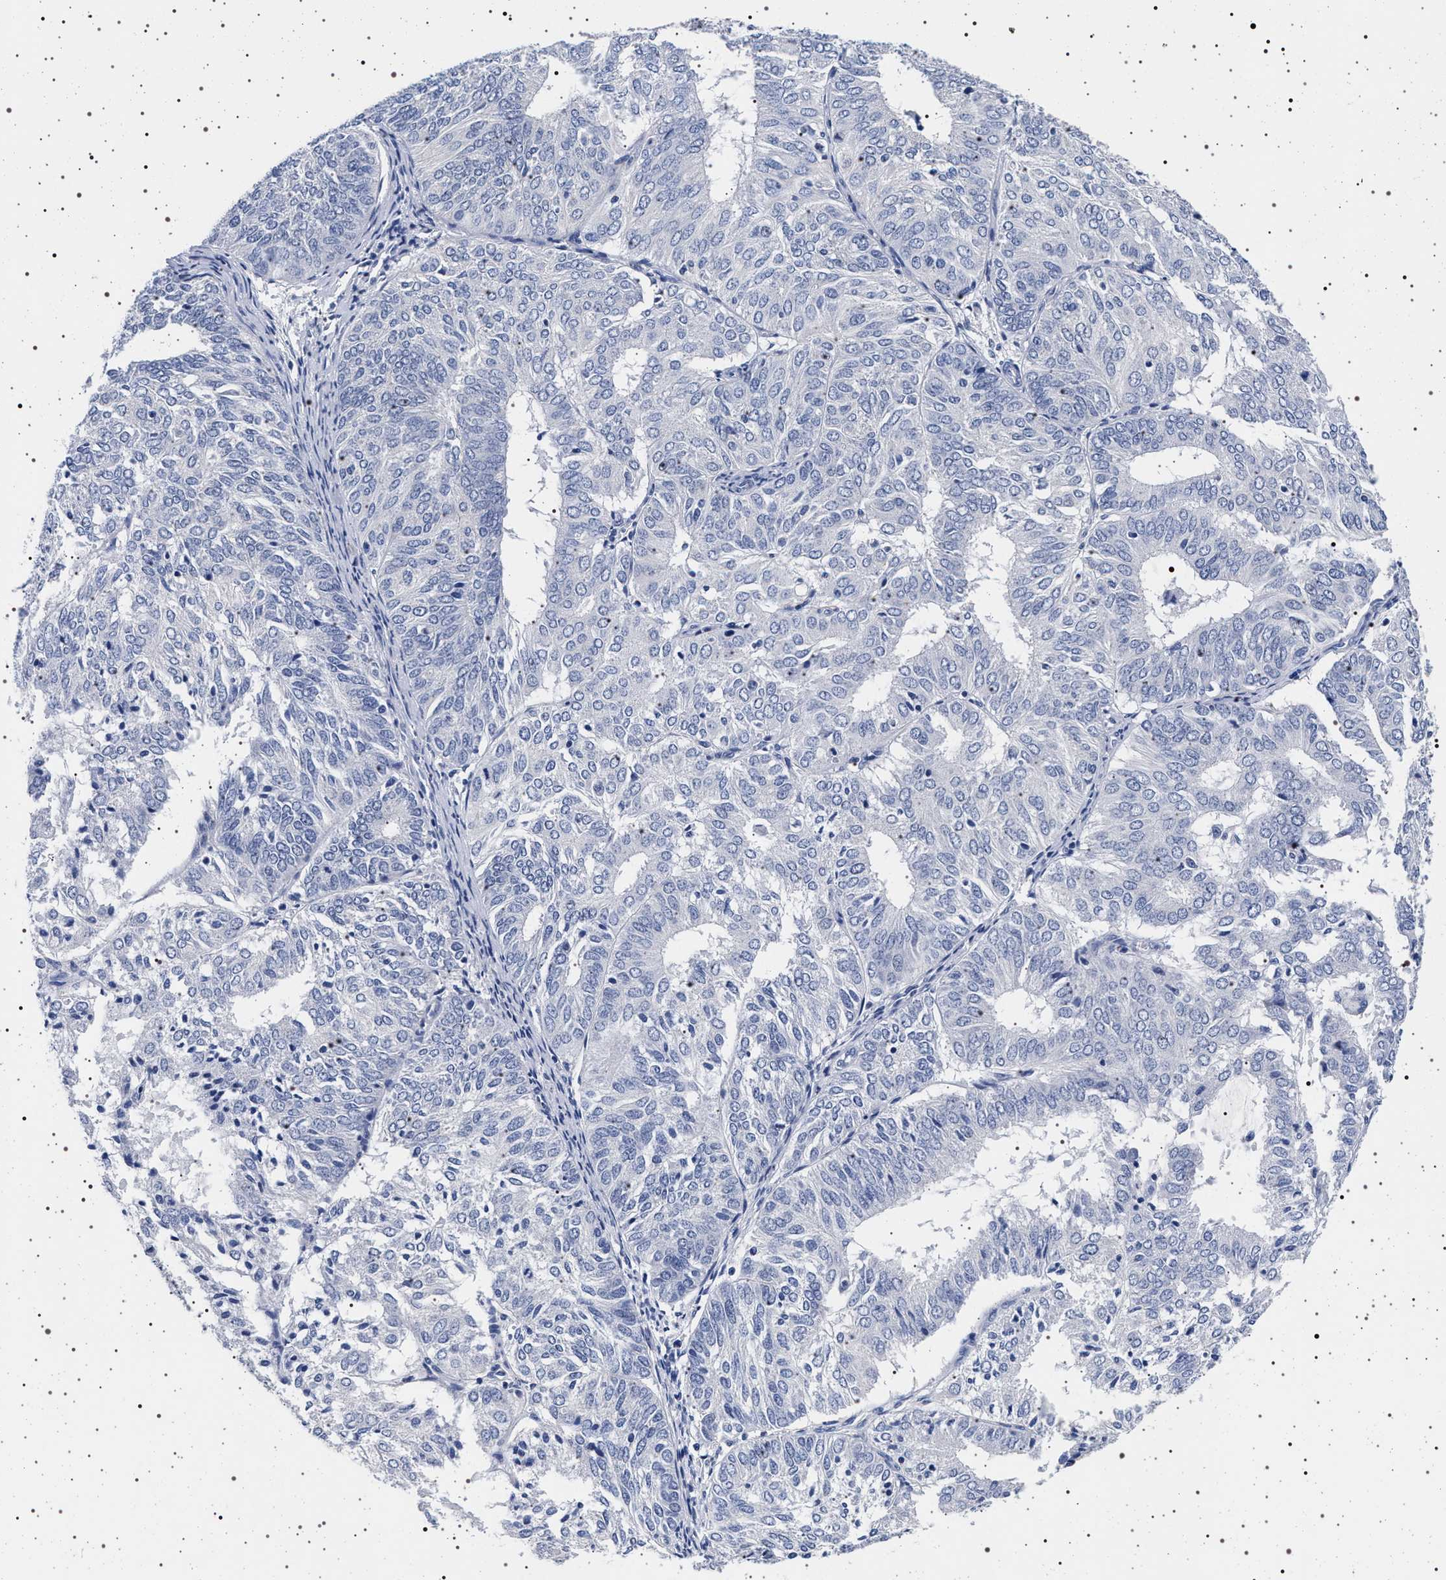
{"staining": {"intensity": "negative", "quantity": "none", "location": "none"}, "tissue": "endometrial cancer", "cell_type": "Tumor cells", "image_type": "cancer", "snomed": [{"axis": "morphology", "description": "Adenocarcinoma, NOS"}, {"axis": "topography", "description": "Uterus"}], "caption": "This is a micrograph of IHC staining of adenocarcinoma (endometrial), which shows no staining in tumor cells.", "gene": "MAPK10", "patient": {"sex": "female", "age": 60}}